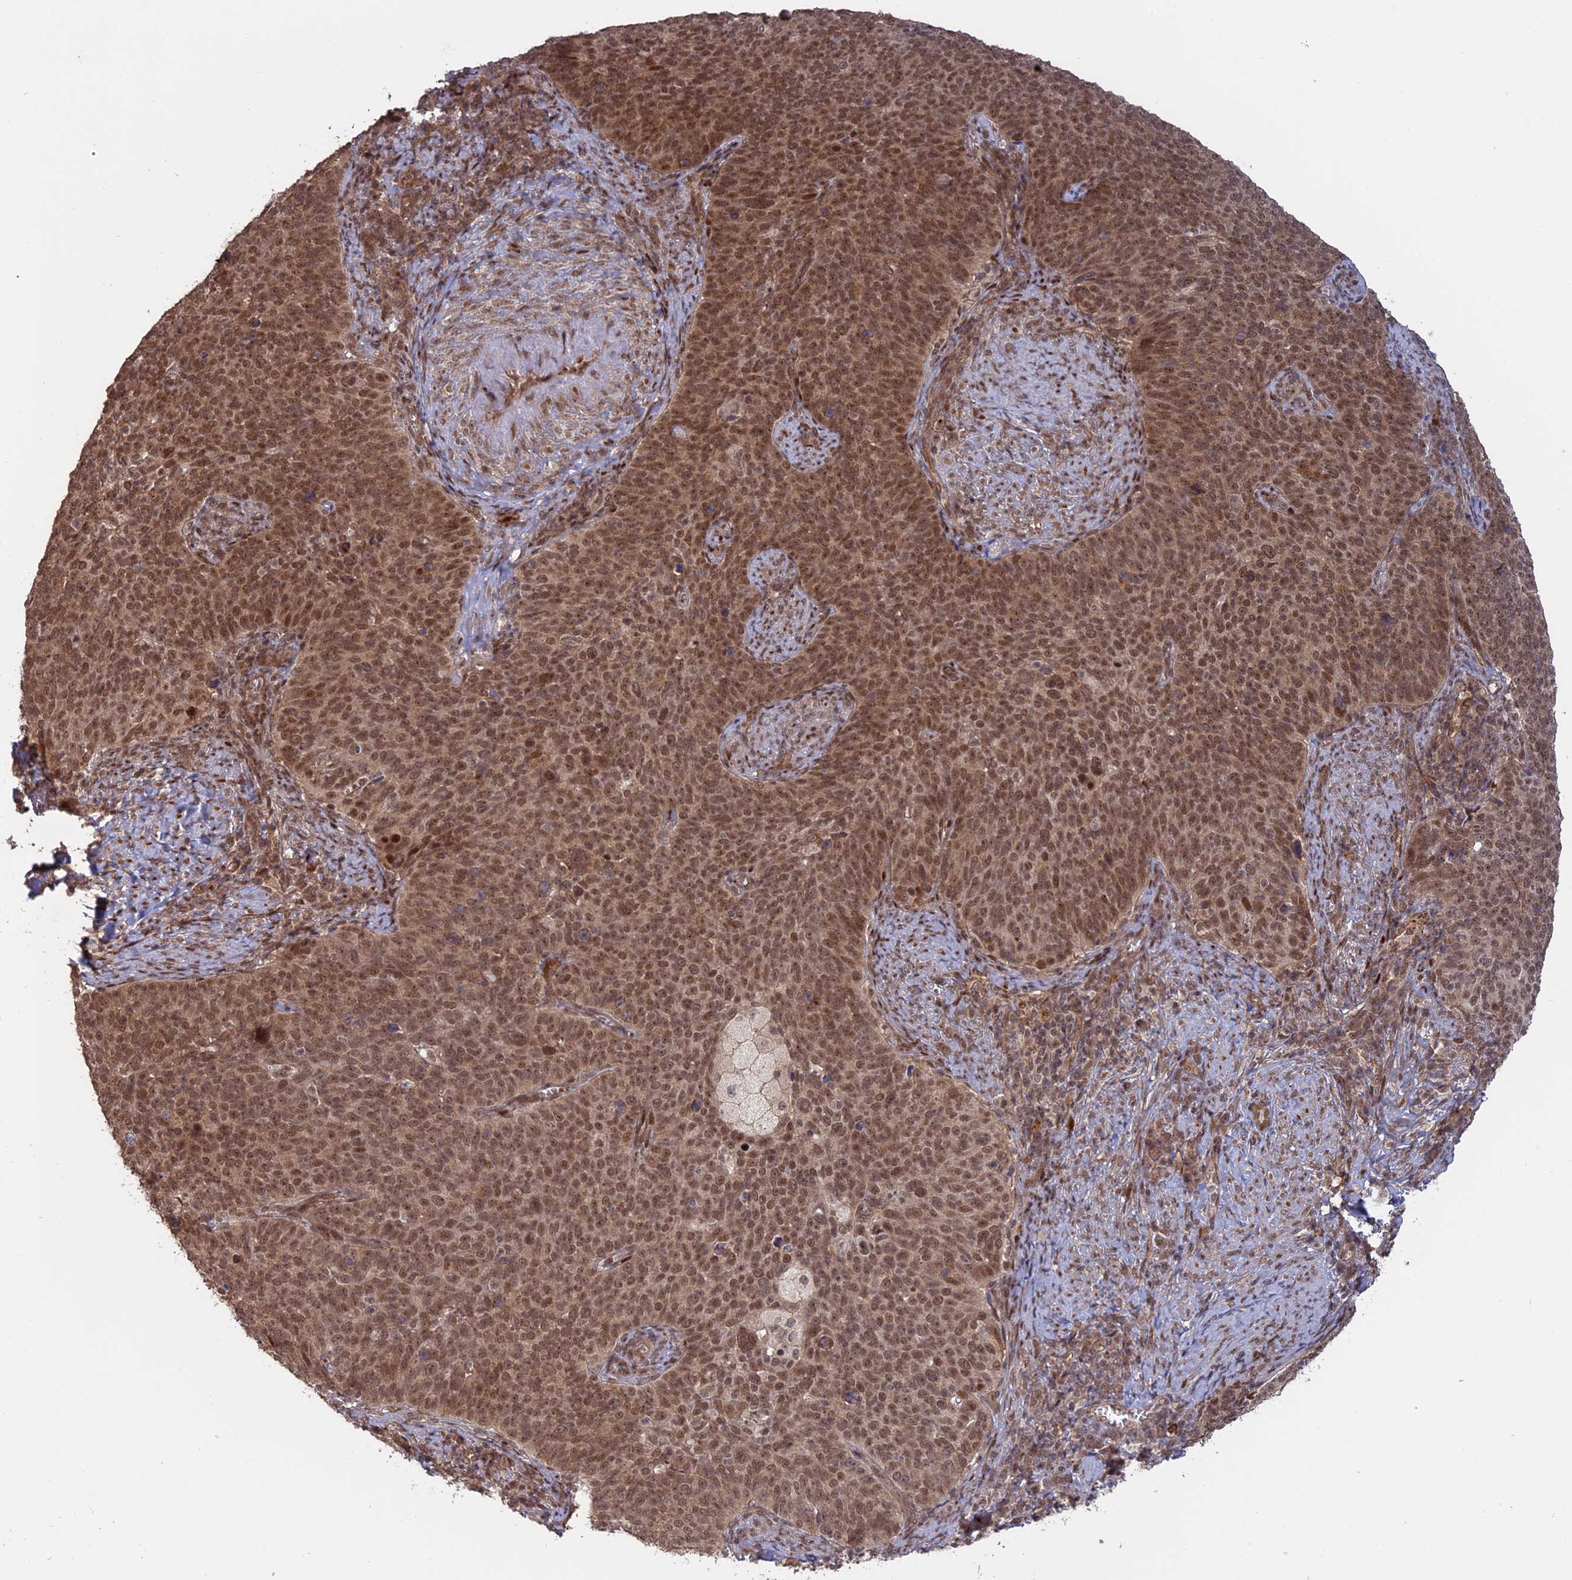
{"staining": {"intensity": "moderate", "quantity": ">75%", "location": "nuclear"}, "tissue": "cervical cancer", "cell_type": "Tumor cells", "image_type": "cancer", "snomed": [{"axis": "morphology", "description": "Normal tissue, NOS"}, {"axis": "morphology", "description": "Squamous cell carcinoma, NOS"}, {"axis": "topography", "description": "Cervix"}], "caption": "Immunohistochemical staining of squamous cell carcinoma (cervical) reveals medium levels of moderate nuclear protein staining in approximately >75% of tumor cells.", "gene": "PKIG", "patient": {"sex": "female", "age": 39}}